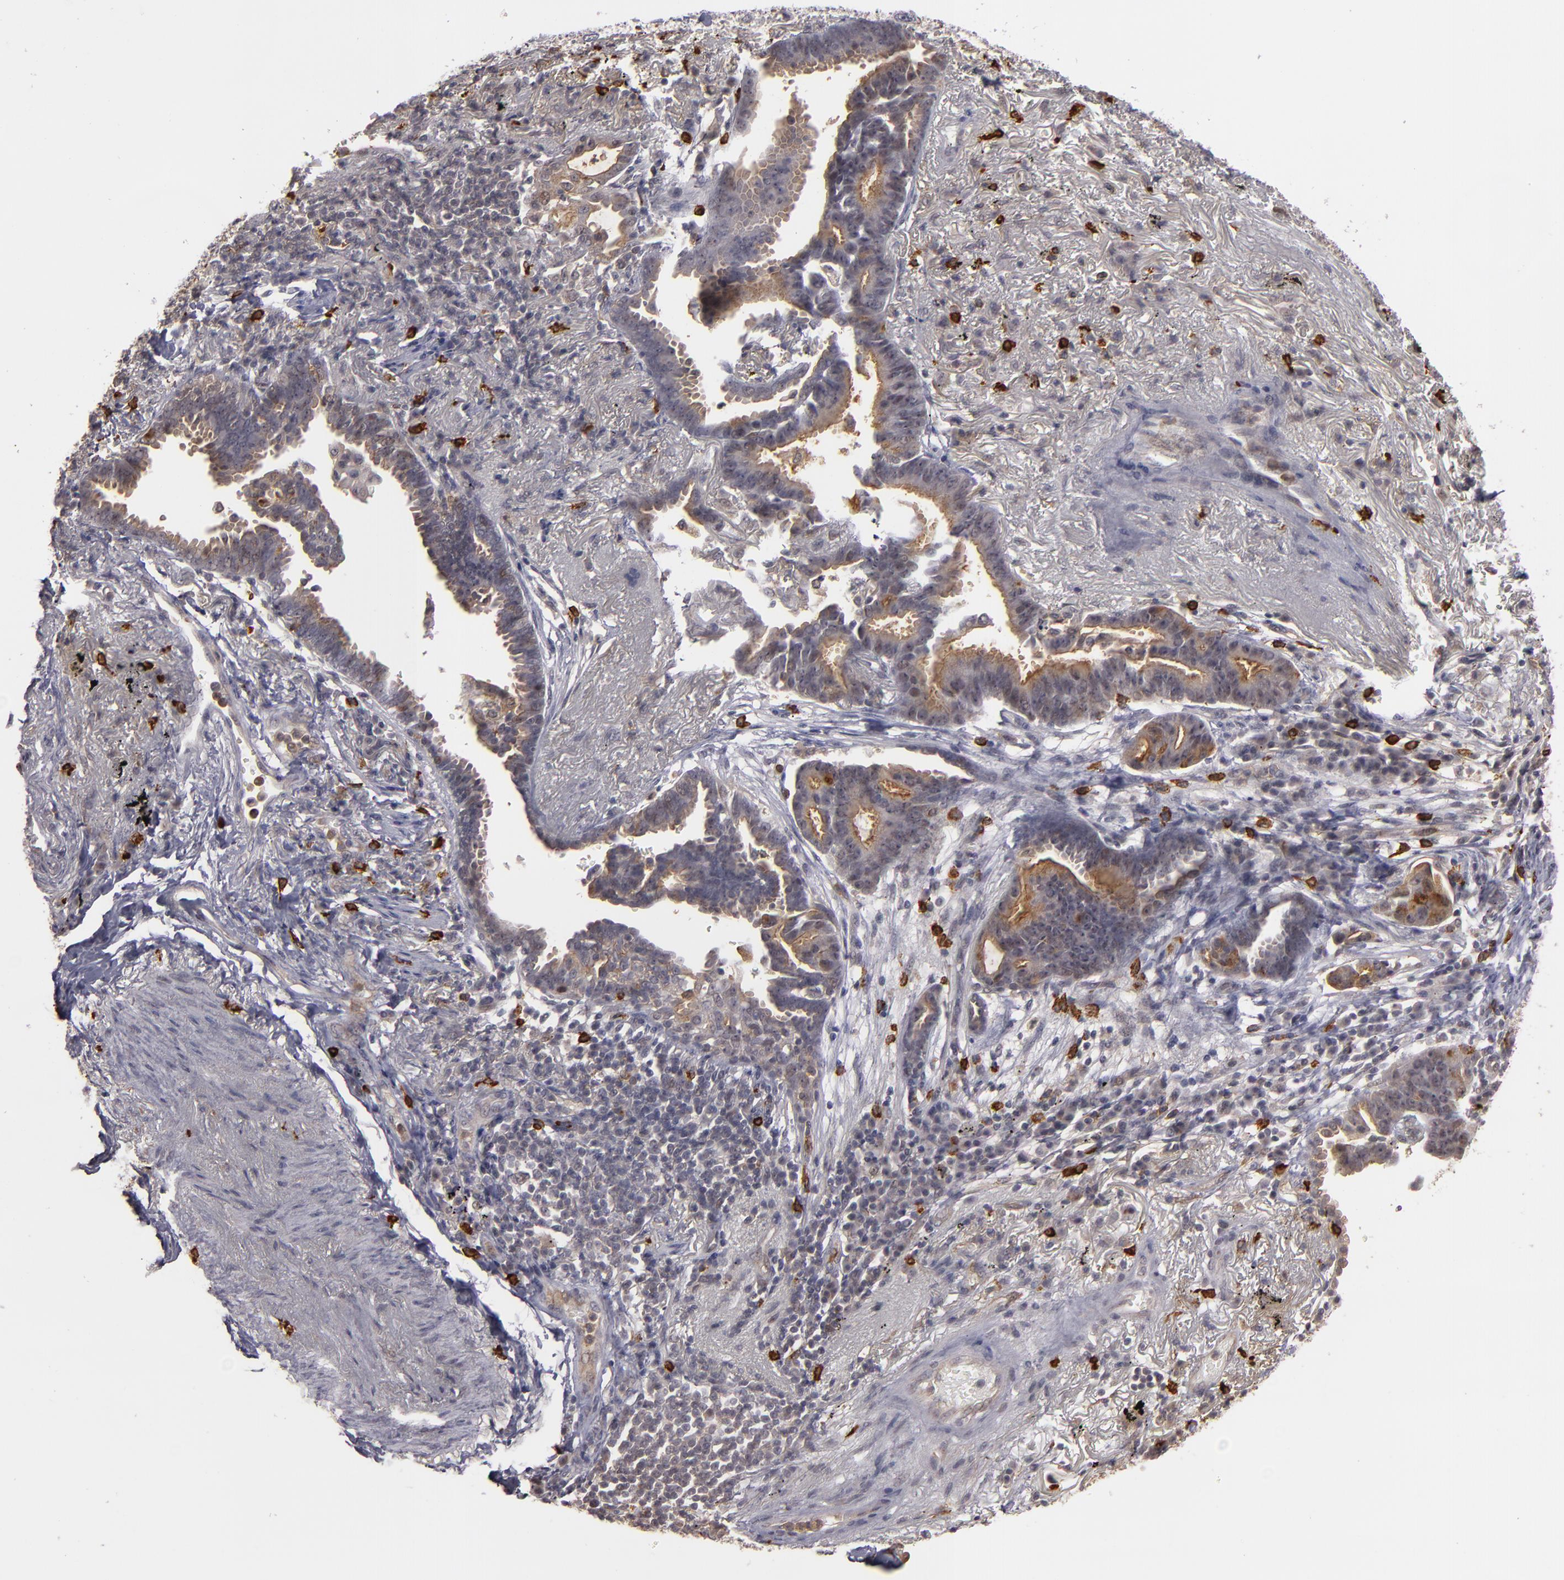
{"staining": {"intensity": "moderate", "quantity": ">75%", "location": "cytoplasmic/membranous"}, "tissue": "lung cancer", "cell_type": "Tumor cells", "image_type": "cancer", "snomed": [{"axis": "morphology", "description": "Adenocarcinoma, NOS"}, {"axis": "topography", "description": "Lung"}], "caption": "Lung cancer (adenocarcinoma) tissue reveals moderate cytoplasmic/membranous staining in approximately >75% of tumor cells", "gene": "STX3", "patient": {"sex": "female", "age": 64}}